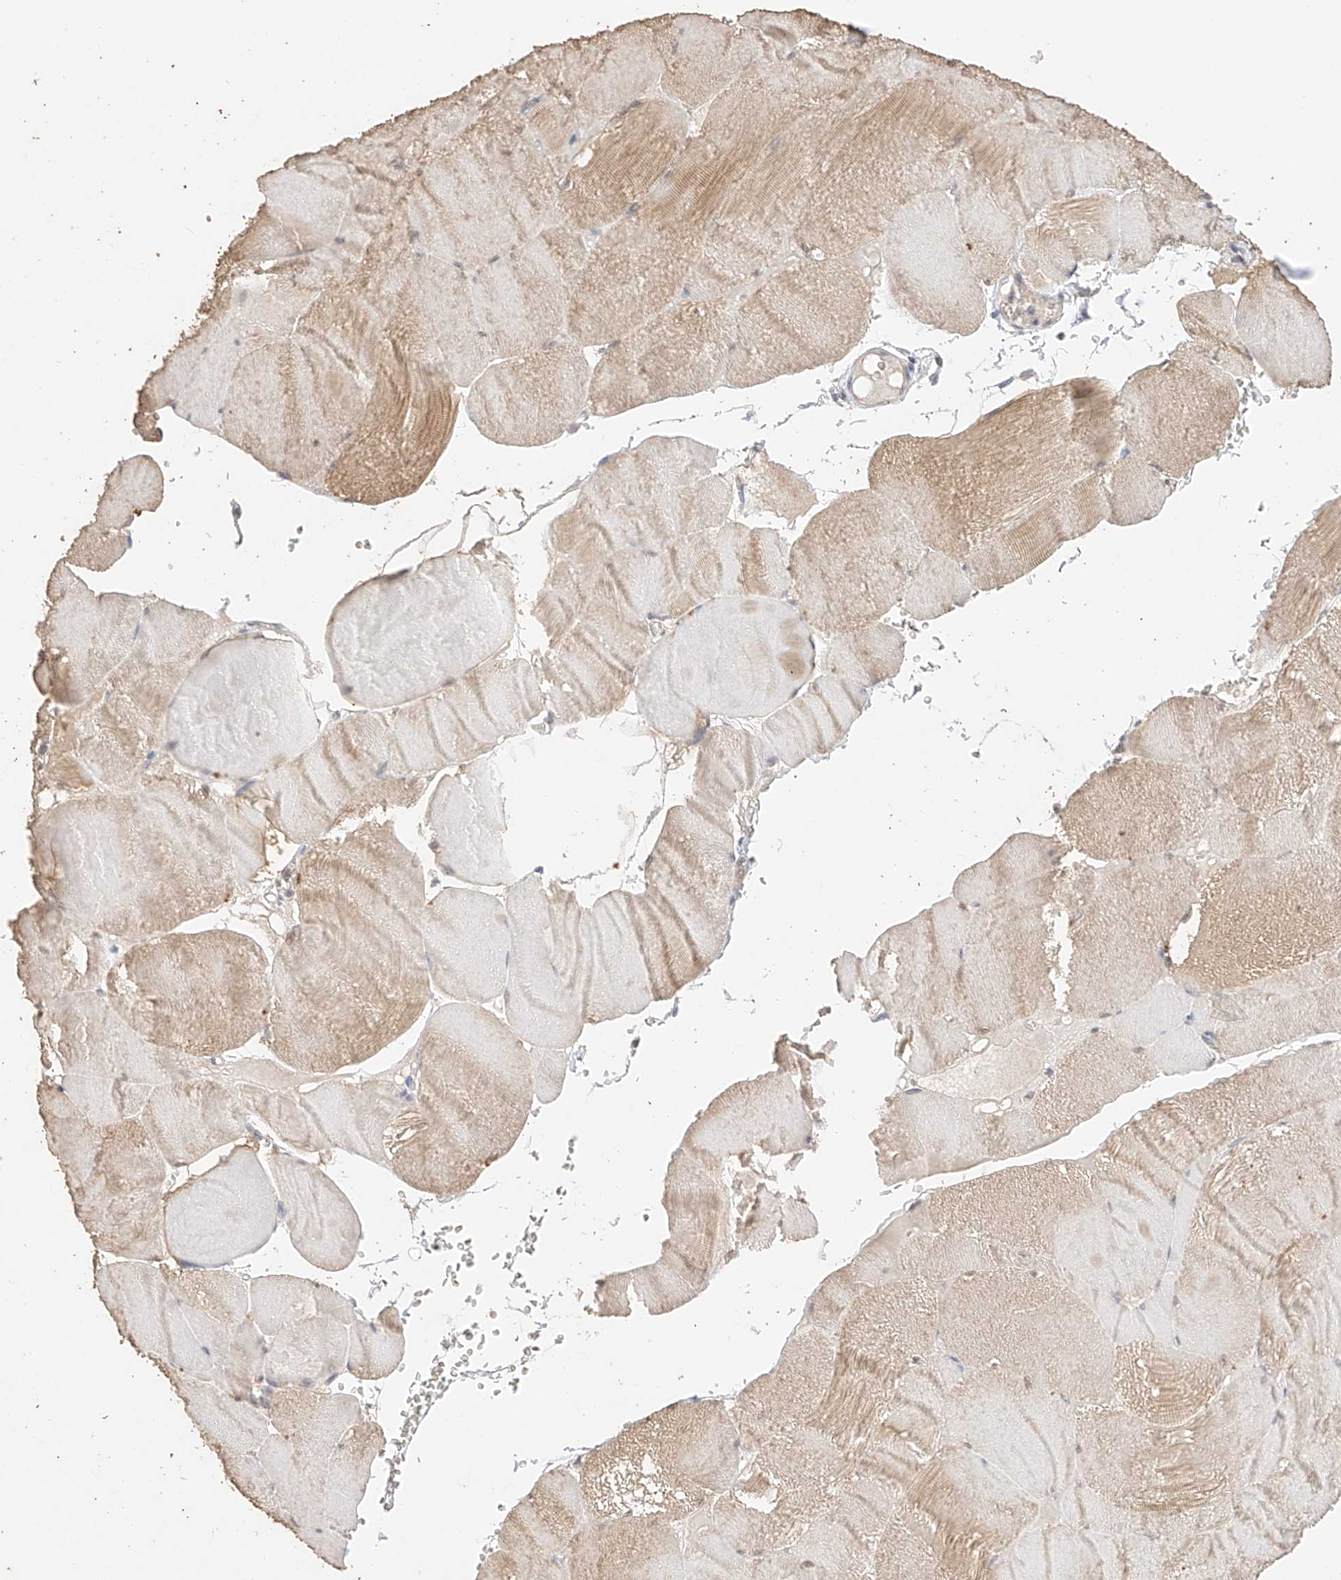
{"staining": {"intensity": "weak", "quantity": "25%-75%", "location": "cytoplasmic/membranous"}, "tissue": "skeletal muscle", "cell_type": "Myocytes", "image_type": "normal", "snomed": [{"axis": "morphology", "description": "Normal tissue, NOS"}, {"axis": "morphology", "description": "Basal cell carcinoma"}, {"axis": "topography", "description": "Skeletal muscle"}], "caption": "DAB (3,3'-diaminobenzidine) immunohistochemical staining of normal human skeletal muscle shows weak cytoplasmic/membranous protein staining in approximately 25%-75% of myocytes.", "gene": "IL22RA2", "patient": {"sex": "female", "age": 64}}